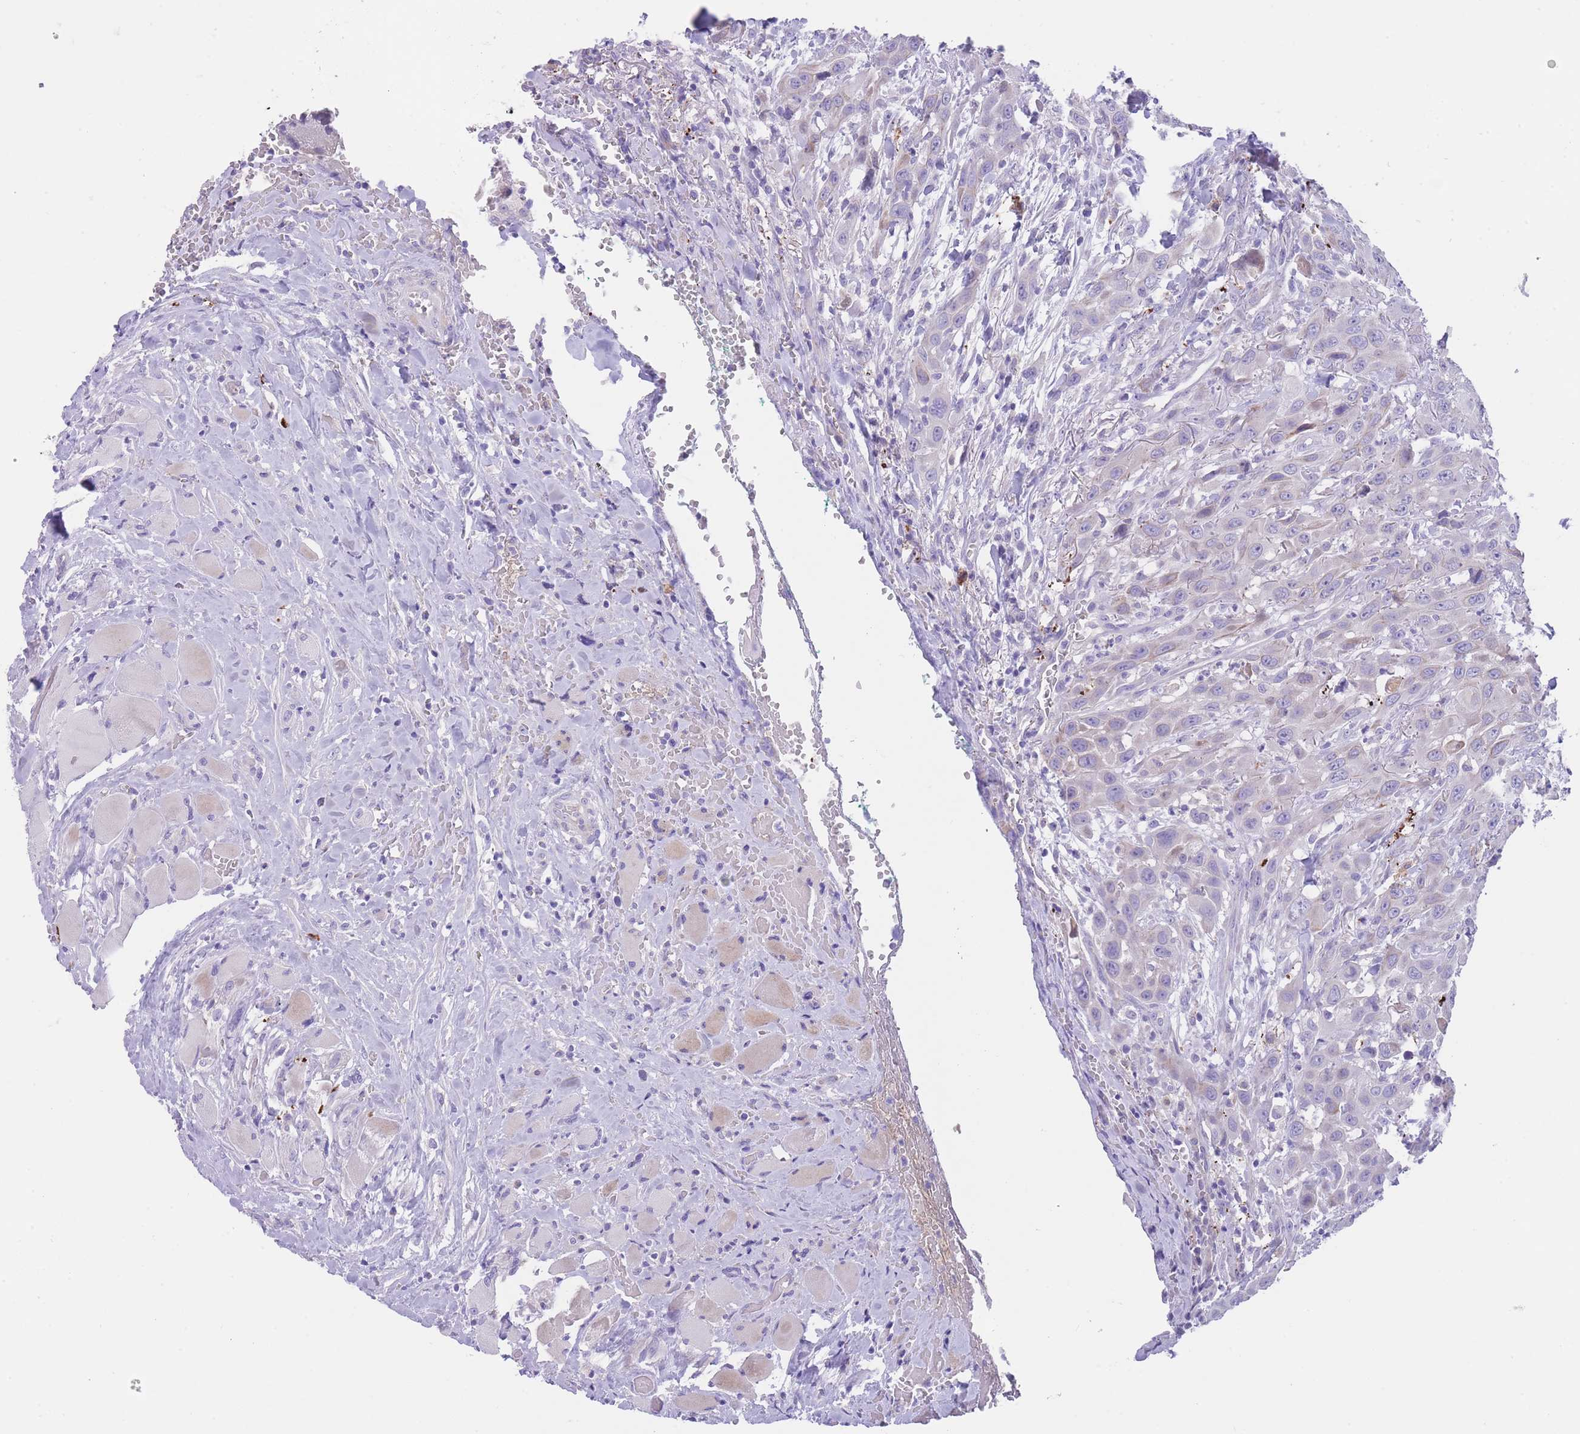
{"staining": {"intensity": "negative", "quantity": "none", "location": "none"}, "tissue": "head and neck cancer", "cell_type": "Tumor cells", "image_type": "cancer", "snomed": [{"axis": "morphology", "description": "Squamous cell carcinoma, NOS"}, {"axis": "topography", "description": "Head-Neck"}], "caption": "Head and neck squamous cell carcinoma was stained to show a protein in brown. There is no significant expression in tumor cells. (DAB IHC visualized using brightfield microscopy, high magnification).", "gene": "QTRT1", "patient": {"sex": "male", "age": 81}}